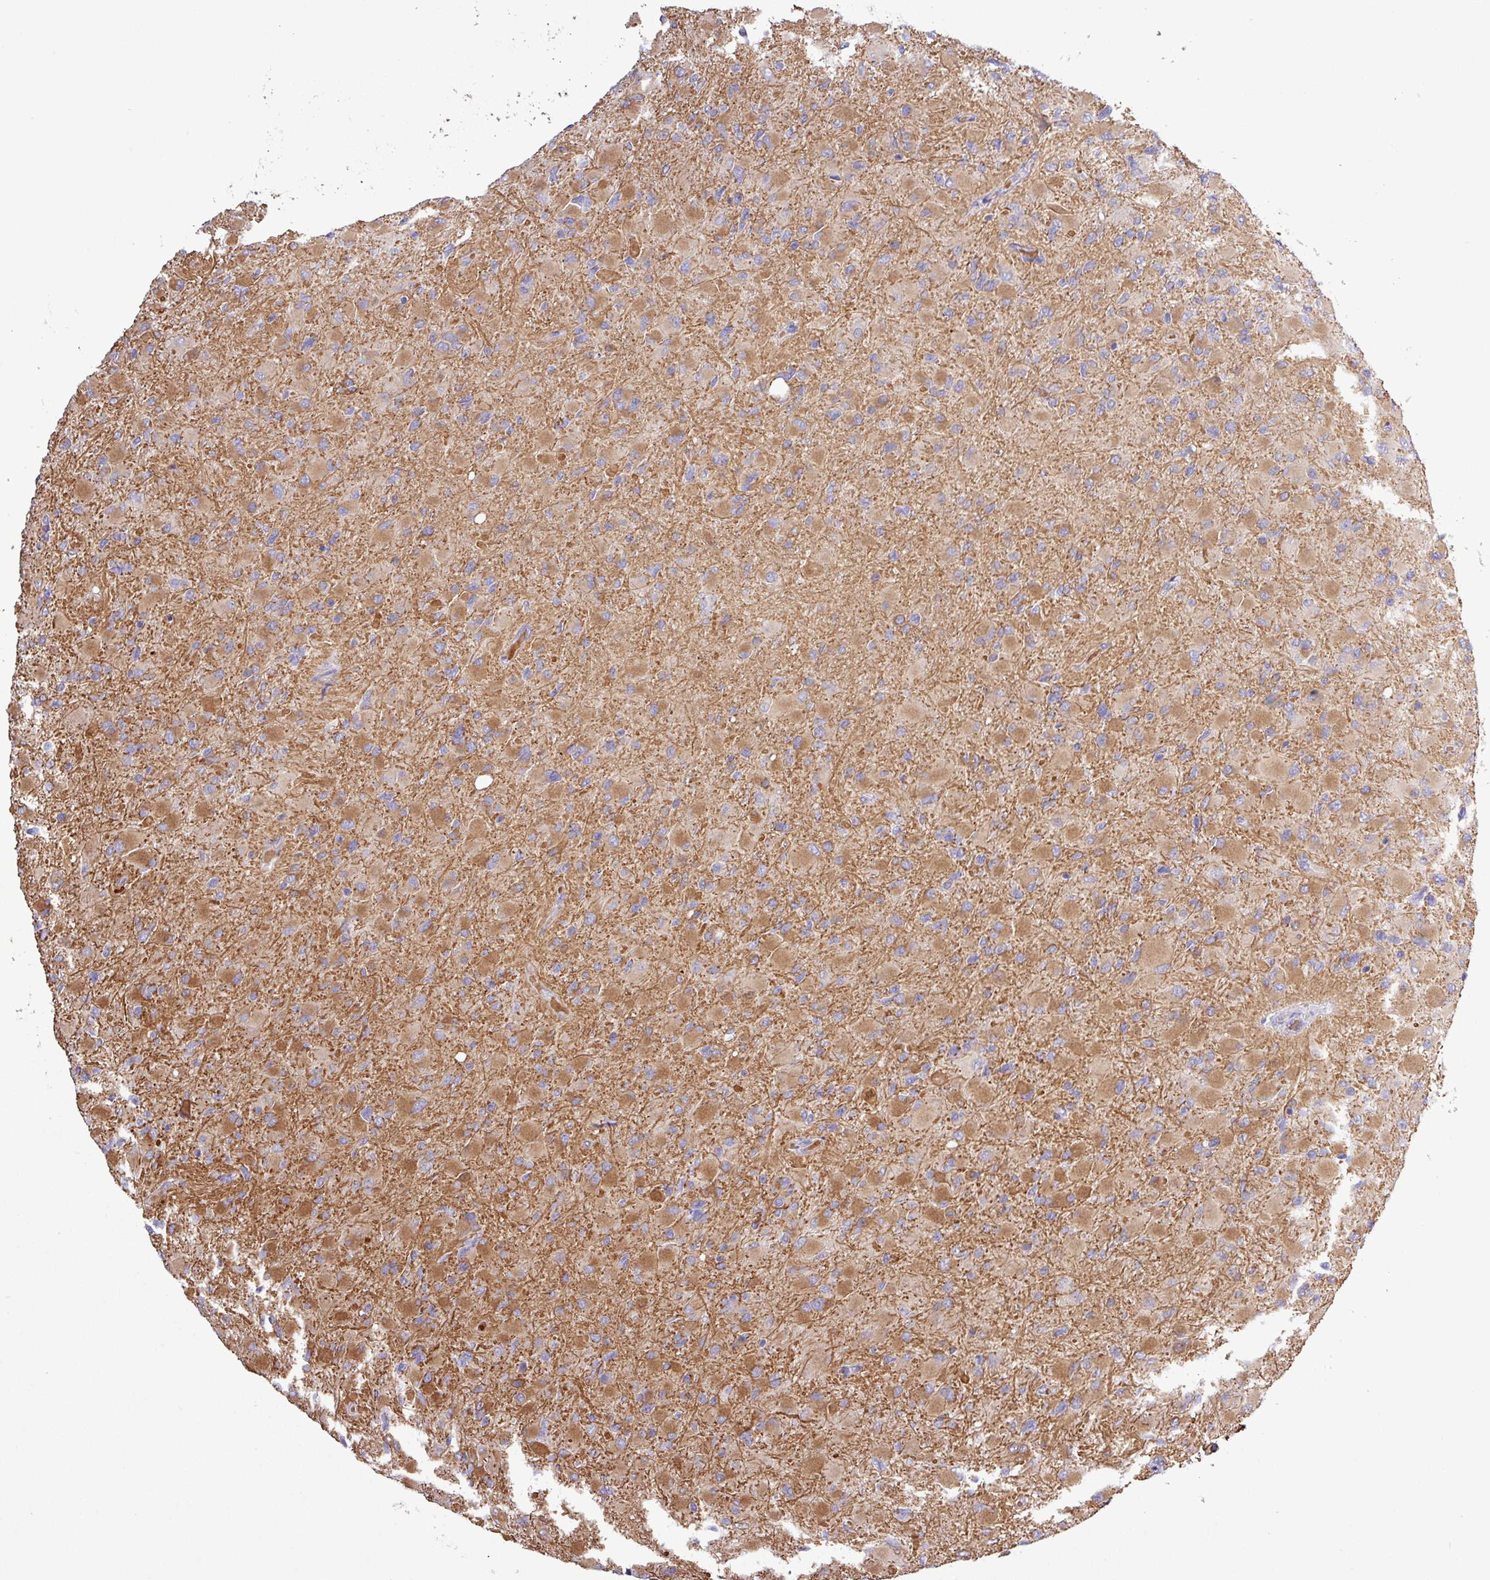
{"staining": {"intensity": "moderate", "quantity": "25%-75%", "location": "cytoplasmic/membranous"}, "tissue": "glioma", "cell_type": "Tumor cells", "image_type": "cancer", "snomed": [{"axis": "morphology", "description": "Glioma, malignant, High grade"}, {"axis": "topography", "description": "Cerebral cortex"}], "caption": "IHC of malignant high-grade glioma reveals medium levels of moderate cytoplasmic/membranous positivity in about 25%-75% of tumor cells. The staining was performed using DAB to visualize the protein expression in brown, while the nuclei were stained in blue with hematoxylin (Magnification: 20x).", "gene": "MGAT4B", "patient": {"sex": "female", "age": 36}}